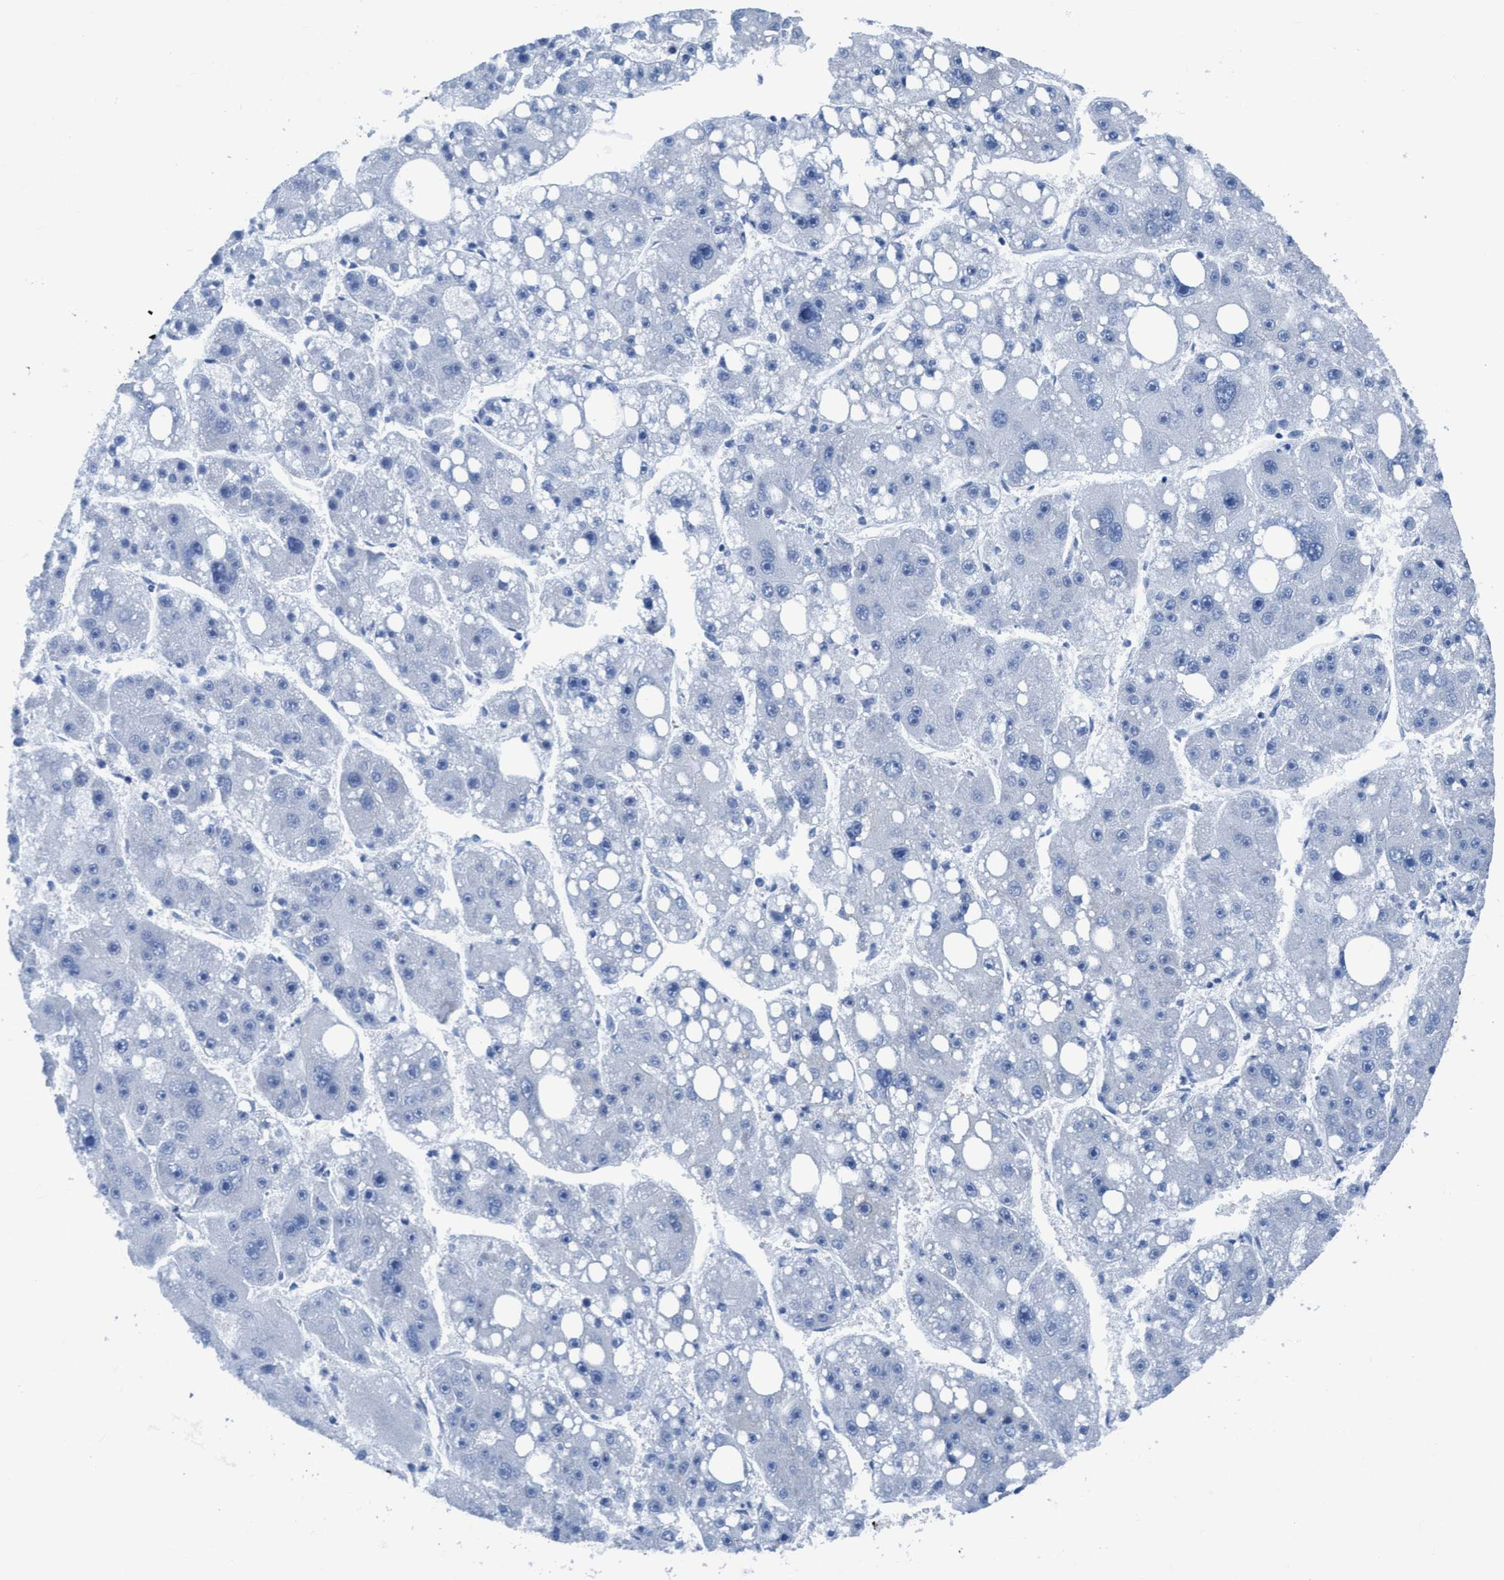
{"staining": {"intensity": "negative", "quantity": "none", "location": "none"}, "tissue": "liver cancer", "cell_type": "Tumor cells", "image_type": "cancer", "snomed": [{"axis": "morphology", "description": "Carcinoma, Hepatocellular, NOS"}, {"axis": "topography", "description": "Liver"}], "caption": "A histopathology image of liver hepatocellular carcinoma stained for a protein displays no brown staining in tumor cells.", "gene": "NMT1", "patient": {"sex": "female", "age": 61}}